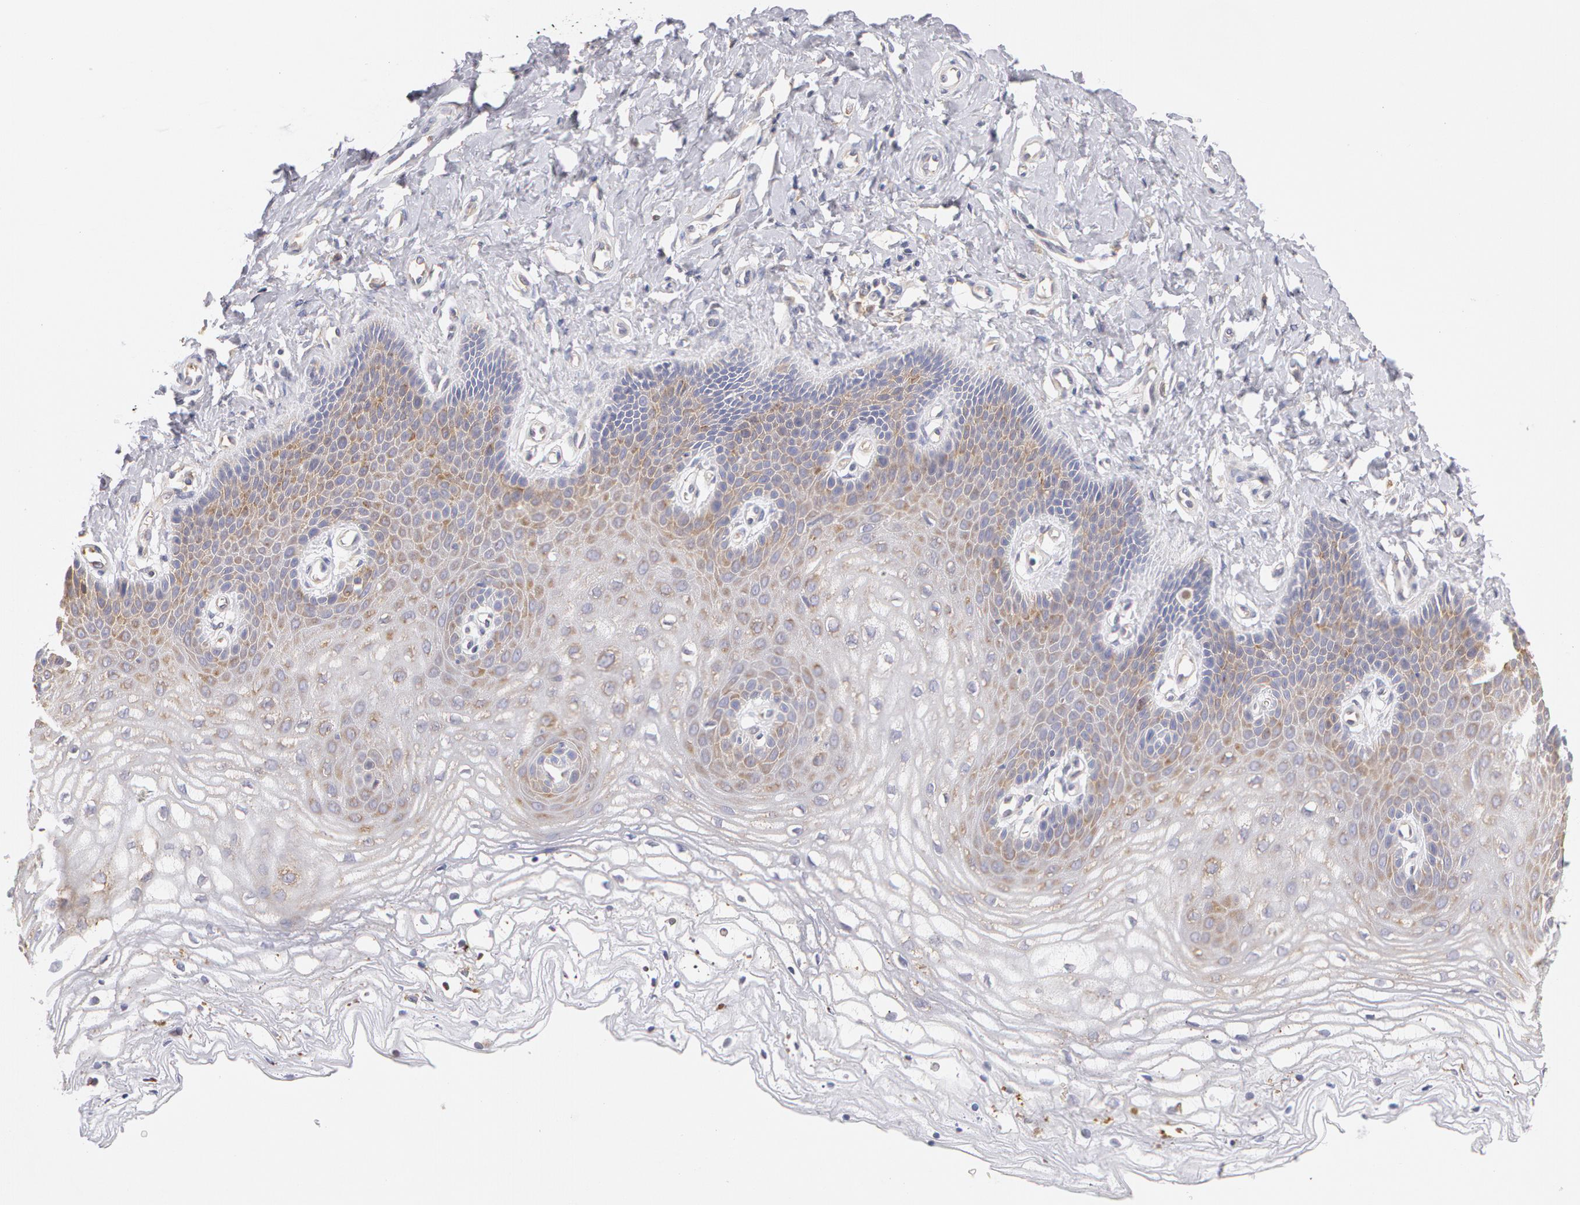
{"staining": {"intensity": "weak", "quantity": "25%-75%", "location": "cytoplasmic/membranous"}, "tissue": "vagina", "cell_type": "Squamous epithelial cells", "image_type": "normal", "snomed": [{"axis": "morphology", "description": "Normal tissue, NOS"}, {"axis": "topography", "description": "Vagina"}], "caption": "Squamous epithelial cells display low levels of weak cytoplasmic/membranous staining in approximately 25%-75% of cells in benign human vagina.", "gene": "DDX3X", "patient": {"sex": "female", "age": 68}}